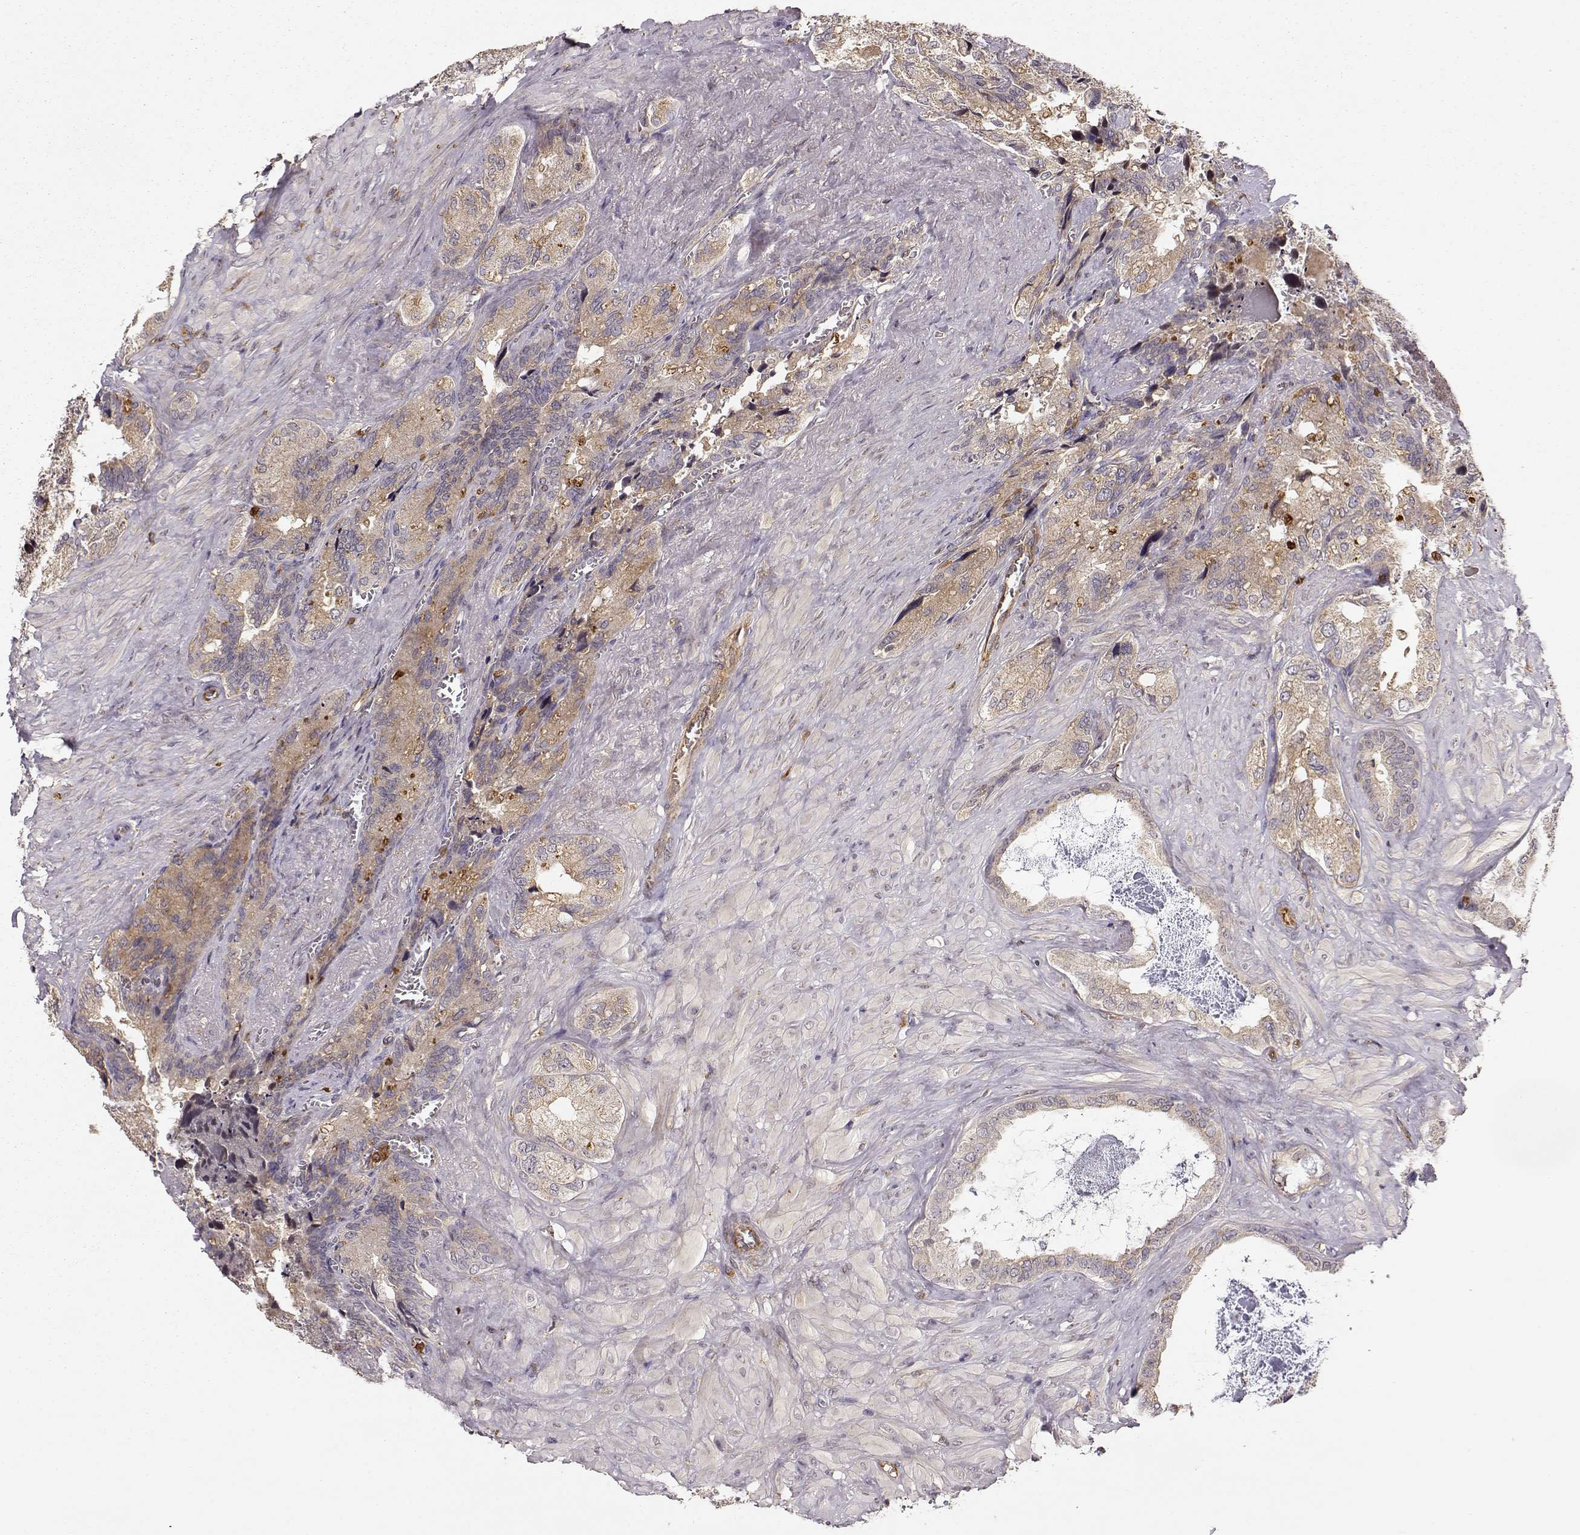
{"staining": {"intensity": "weak", "quantity": ">75%", "location": "cytoplasmic/membranous"}, "tissue": "seminal vesicle", "cell_type": "Glandular cells", "image_type": "normal", "snomed": [{"axis": "morphology", "description": "Normal tissue, NOS"}, {"axis": "topography", "description": "Seminal veicle"}], "caption": "Glandular cells exhibit low levels of weak cytoplasmic/membranous staining in about >75% of cells in benign seminal vesicle. (DAB (3,3'-diaminobenzidine) IHC with brightfield microscopy, high magnification).", "gene": "ARHGEF2", "patient": {"sex": "male", "age": 72}}